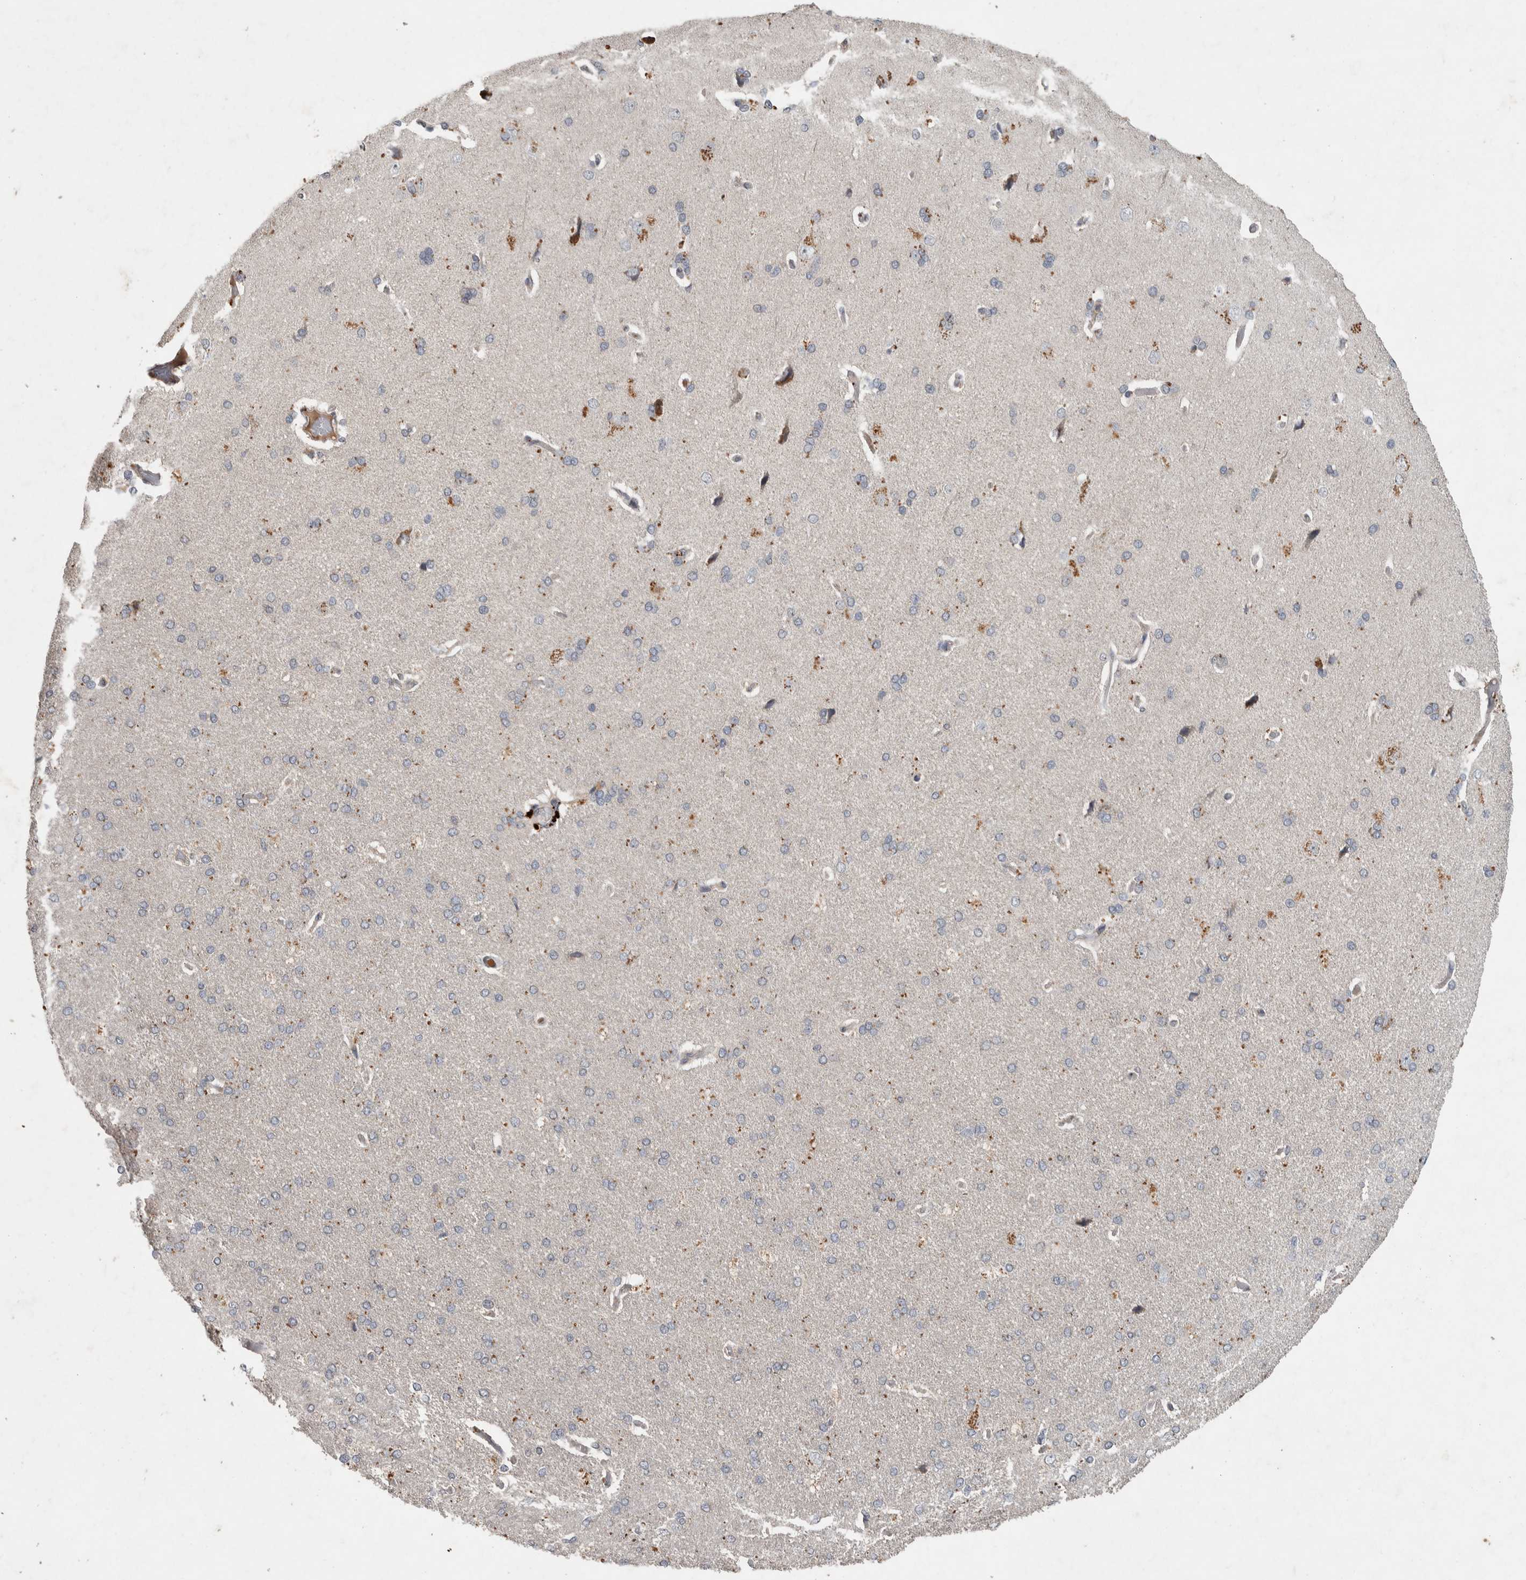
{"staining": {"intensity": "negative", "quantity": "none", "location": "none"}, "tissue": "cerebral cortex", "cell_type": "Endothelial cells", "image_type": "normal", "snomed": [{"axis": "morphology", "description": "Normal tissue, NOS"}, {"axis": "topography", "description": "Cerebral cortex"}], "caption": "The photomicrograph displays no staining of endothelial cells in unremarkable cerebral cortex.", "gene": "CHRM3", "patient": {"sex": "male", "age": 62}}